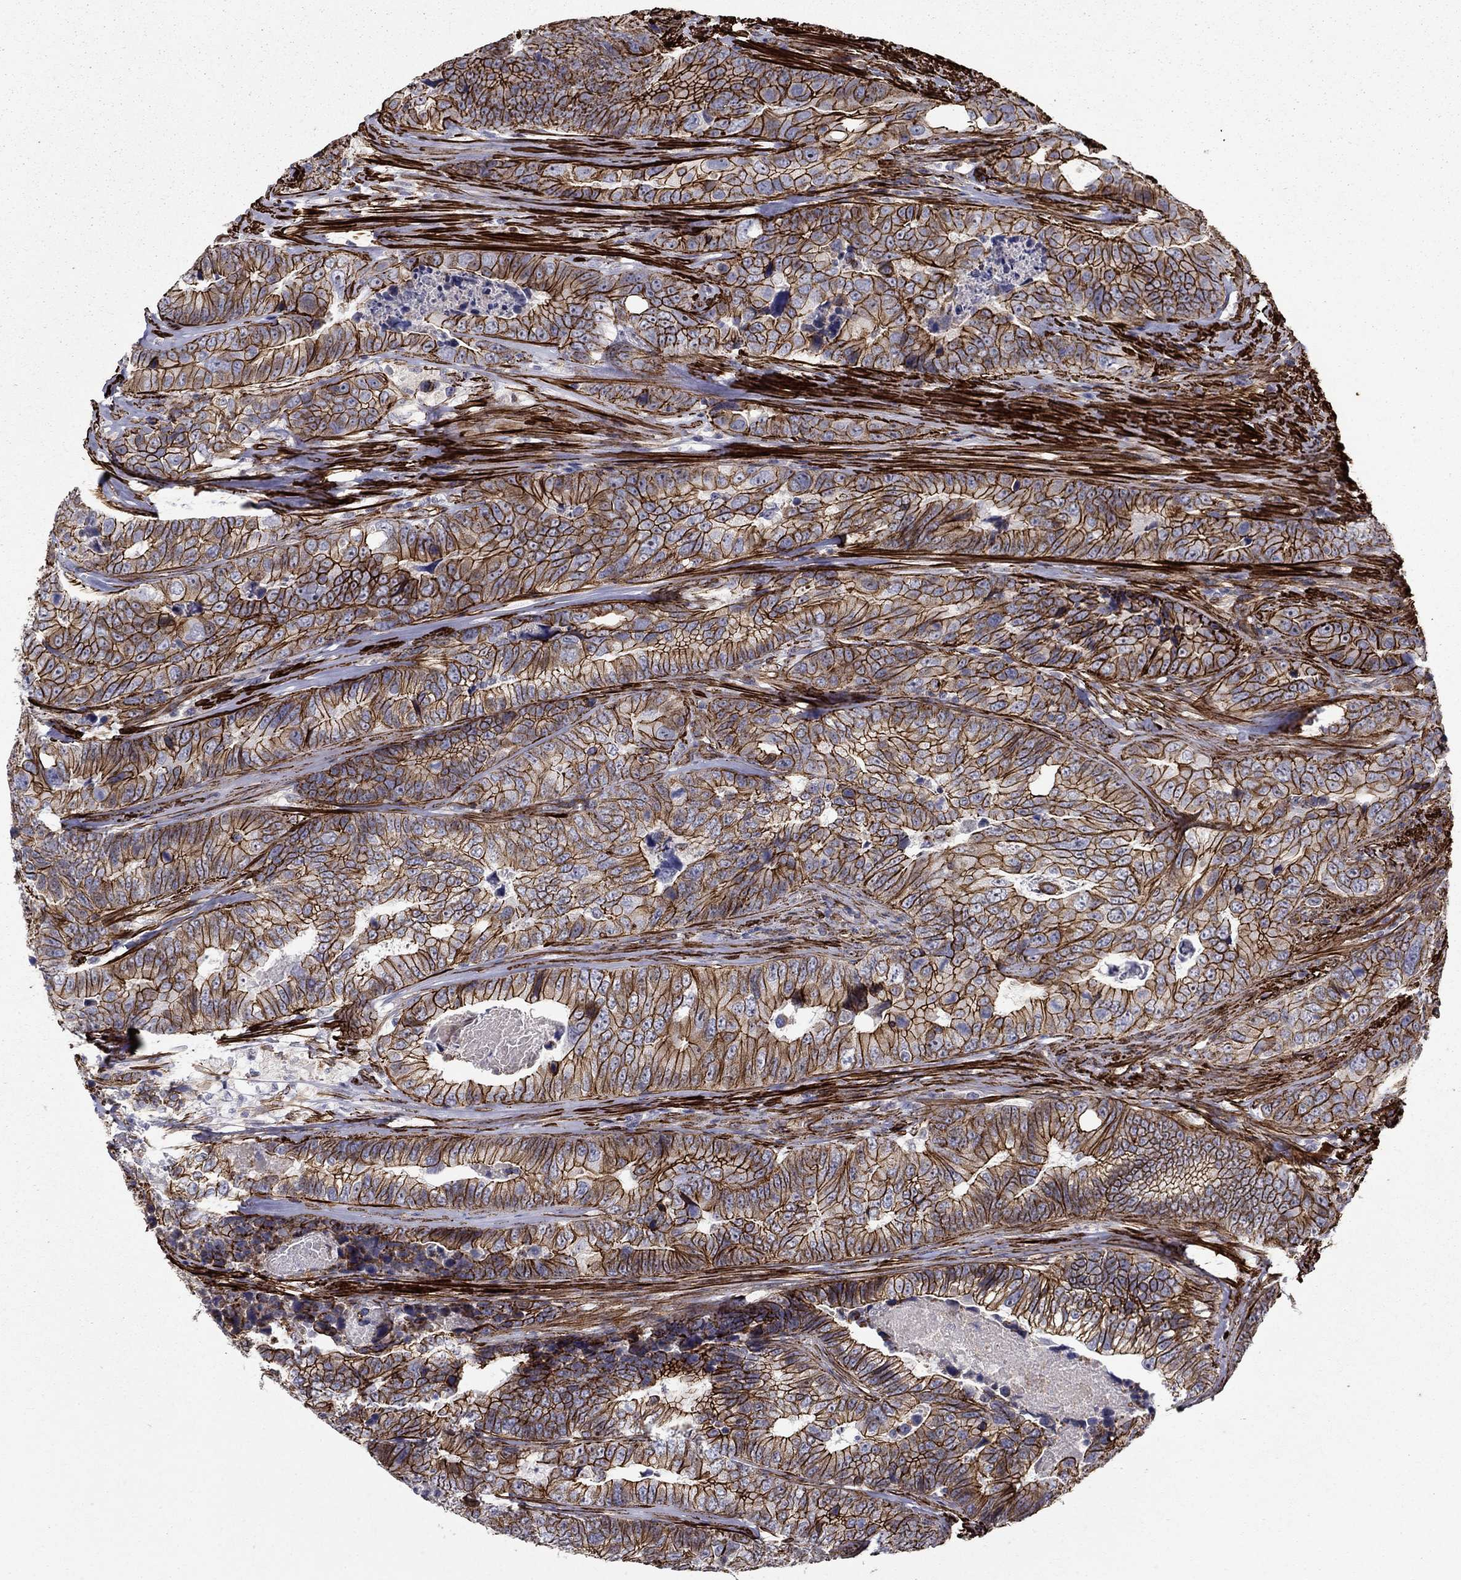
{"staining": {"intensity": "strong", "quantity": ">75%", "location": "cytoplasmic/membranous"}, "tissue": "colorectal cancer", "cell_type": "Tumor cells", "image_type": "cancer", "snomed": [{"axis": "morphology", "description": "Adenocarcinoma, NOS"}, {"axis": "topography", "description": "Colon"}], "caption": "Protein staining exhibits strong cytoplasmic/membranous positivity in about >75% of tumor cells in colorectal cancer.", "gene": "KRBA1", "patient": {"sex": "female", "age": 72}}